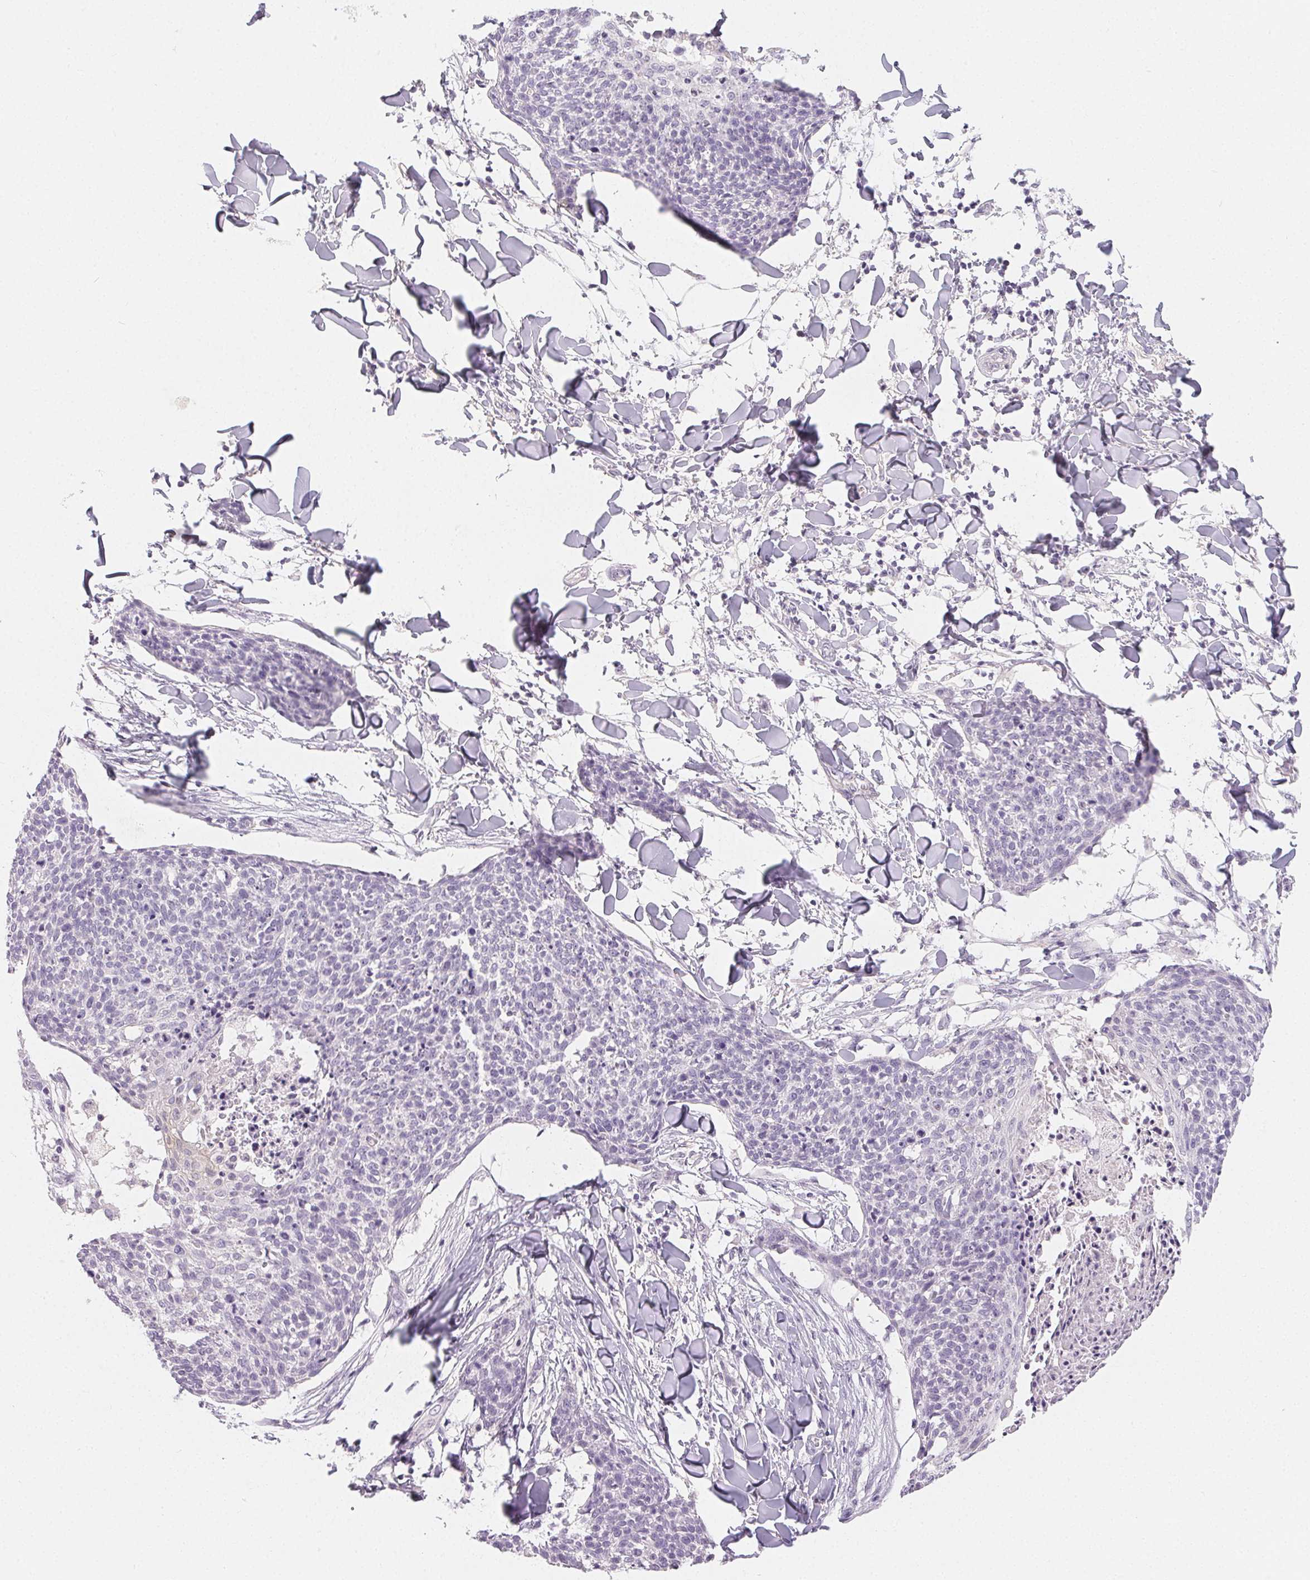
{"staining": {"intensity": "negative", "quantity": "none", "location": "none"}, "tissue": "skin cancer", "cell_type": "Tumor cells", "image_type": "cancer", "snomed": [{"axis": "morphology", "description": "Squamous cell carcinoma, NOS"}, {"axis": "topography", "description": "Skin"}, {"axis": "topography", "description": "Vulva"}], "caption": "Skin squamous cell carcinoma was stained to show a protein in brown. There is no significant positivity in tumor cells.", "gene": "MIOX", "patient": {"sex": "female", "age": 75}}